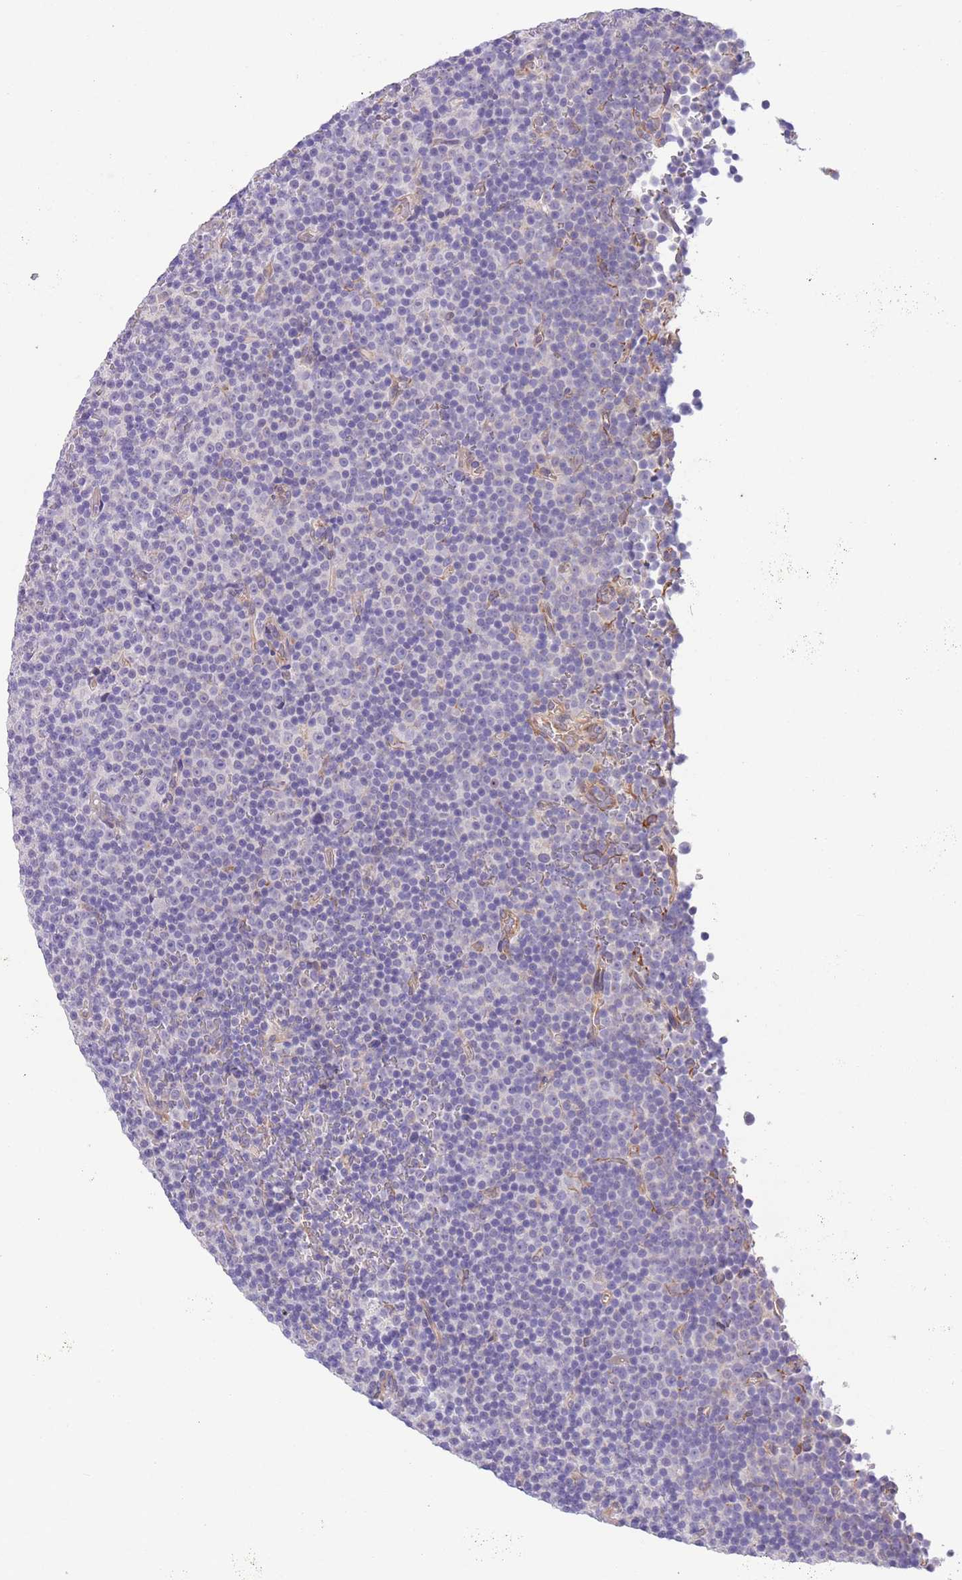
{"staining": {"intensity": "negative", "quantity": "none", "location": "none"}, "tissue": "lymphoma", "cell_type": "Tumor cells", "image_type": "cancer", "snomed": [{"axis": "morphology", "description": "Malignant lymphoma, non-Hodgkin's type, Low grade"}, {"axis": "topography", "description": "Lymph node"}], "caption": "Tumor cells are negative for protein expression in human lymphoma. (DAB IHC, high magnification).", "gene": "WWOX", "patient": {"sex": "female", "age": 67}}